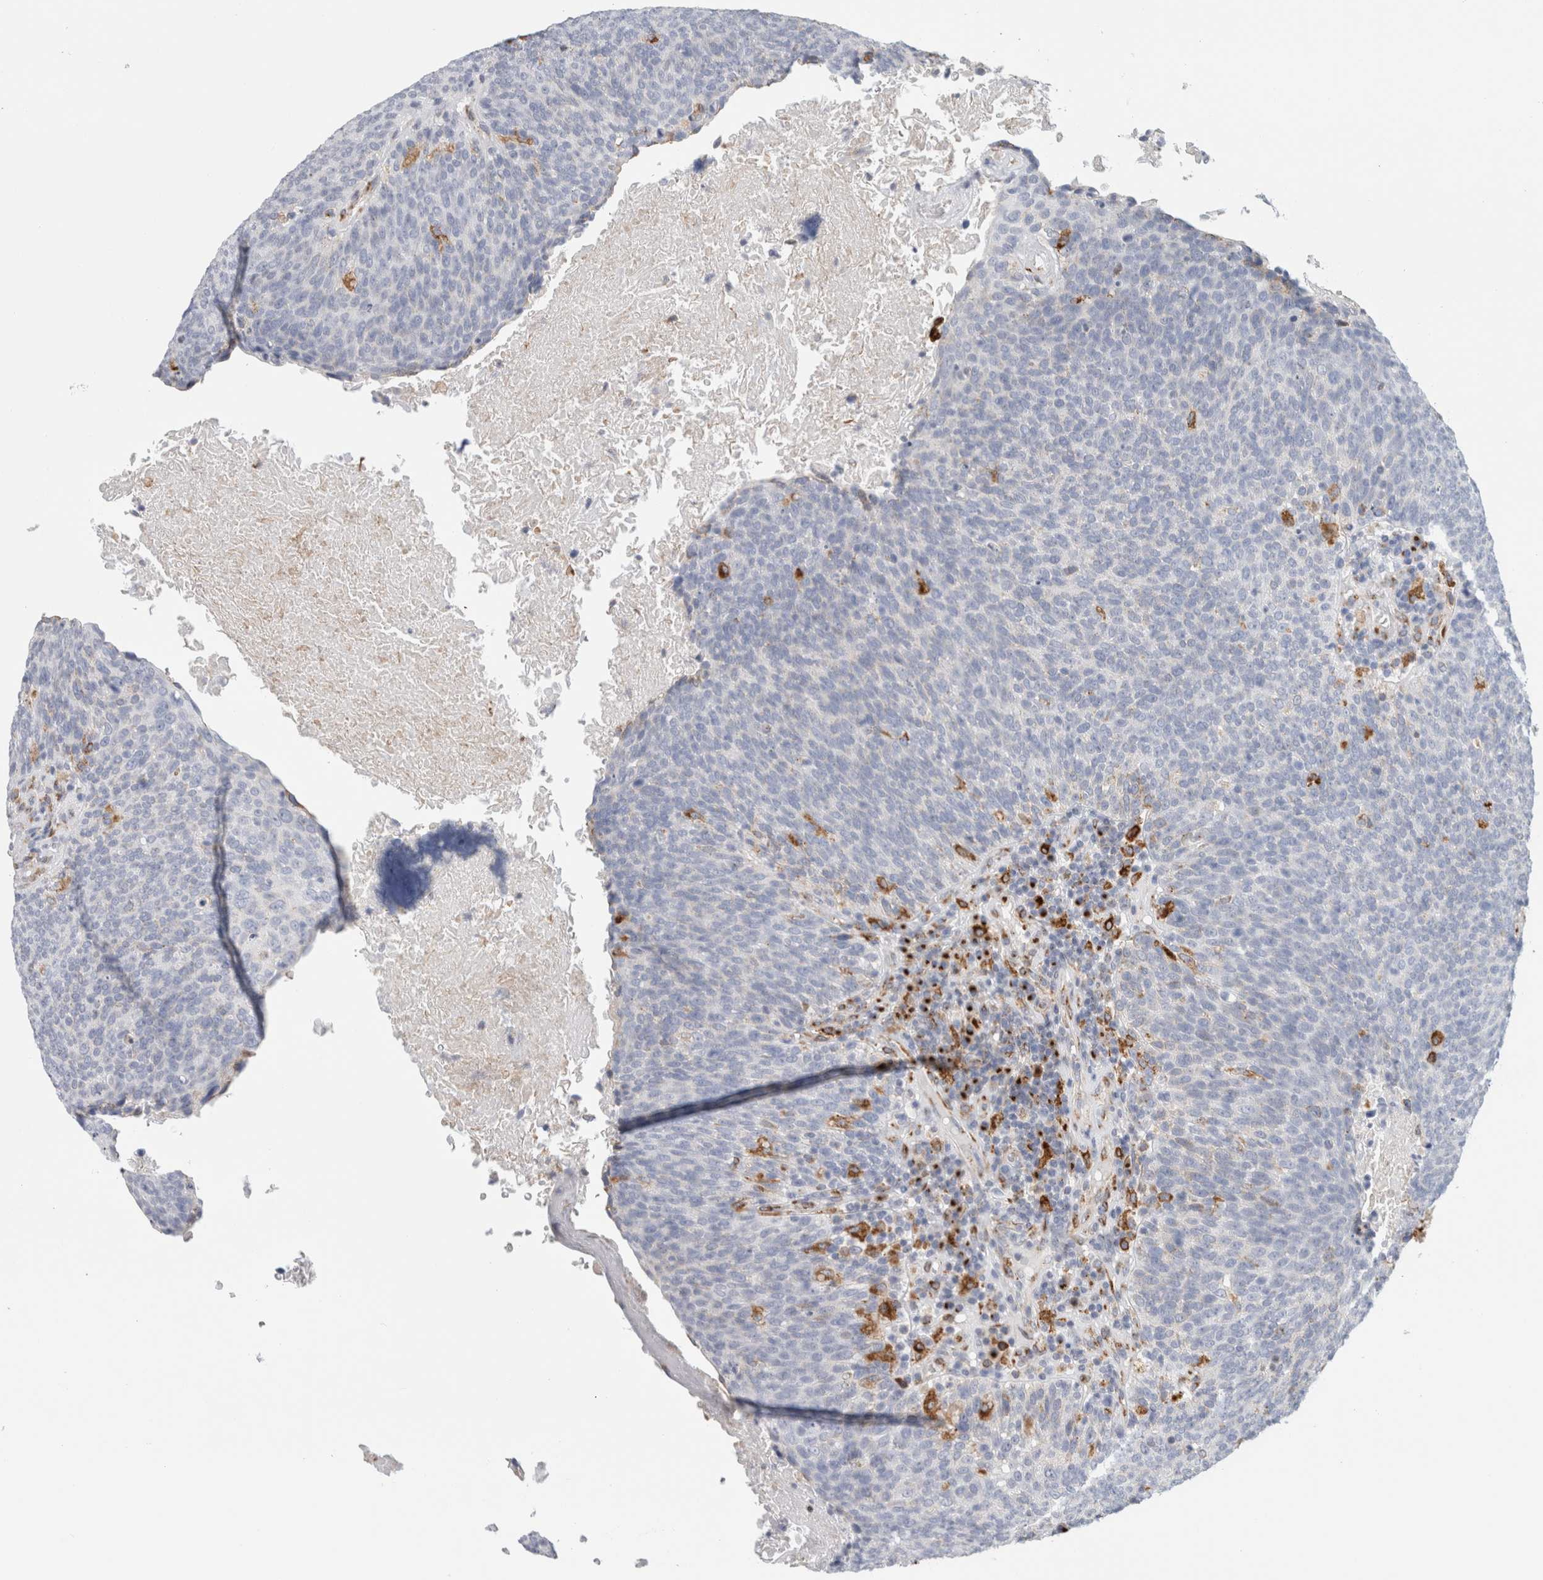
{"staining": {"intensity": "negative", "quantity": "none", "location": "none"}, "tissue": "head and neck cancer", "cell_type": "Tumor cells", "image_type": "cancer", "snomed": [{"axis": "morphology", "description": "Squamous cell carcinoma, NOS"}, {"axis": "morphology", "description": "Squamous cell carcinoma, metastatic, NOS"}, {"axis": "topography", "description": "Lymph node"}, {"axis": "topography", "description": "Head-Neck"}], "caption": "A histopathology image of human head and neck cancer (squamous cell carcinoma) is negative for staining in tumor cells. The staining was performed using DAB (3,3'-diaminobenzidine) to visualize the protein expression in brown, while the nuclei were stained in blue with hematoxylin (Magnification: 20x).", "gene": "MCFD2", "patient": {"sex": "male", "age": 62}}